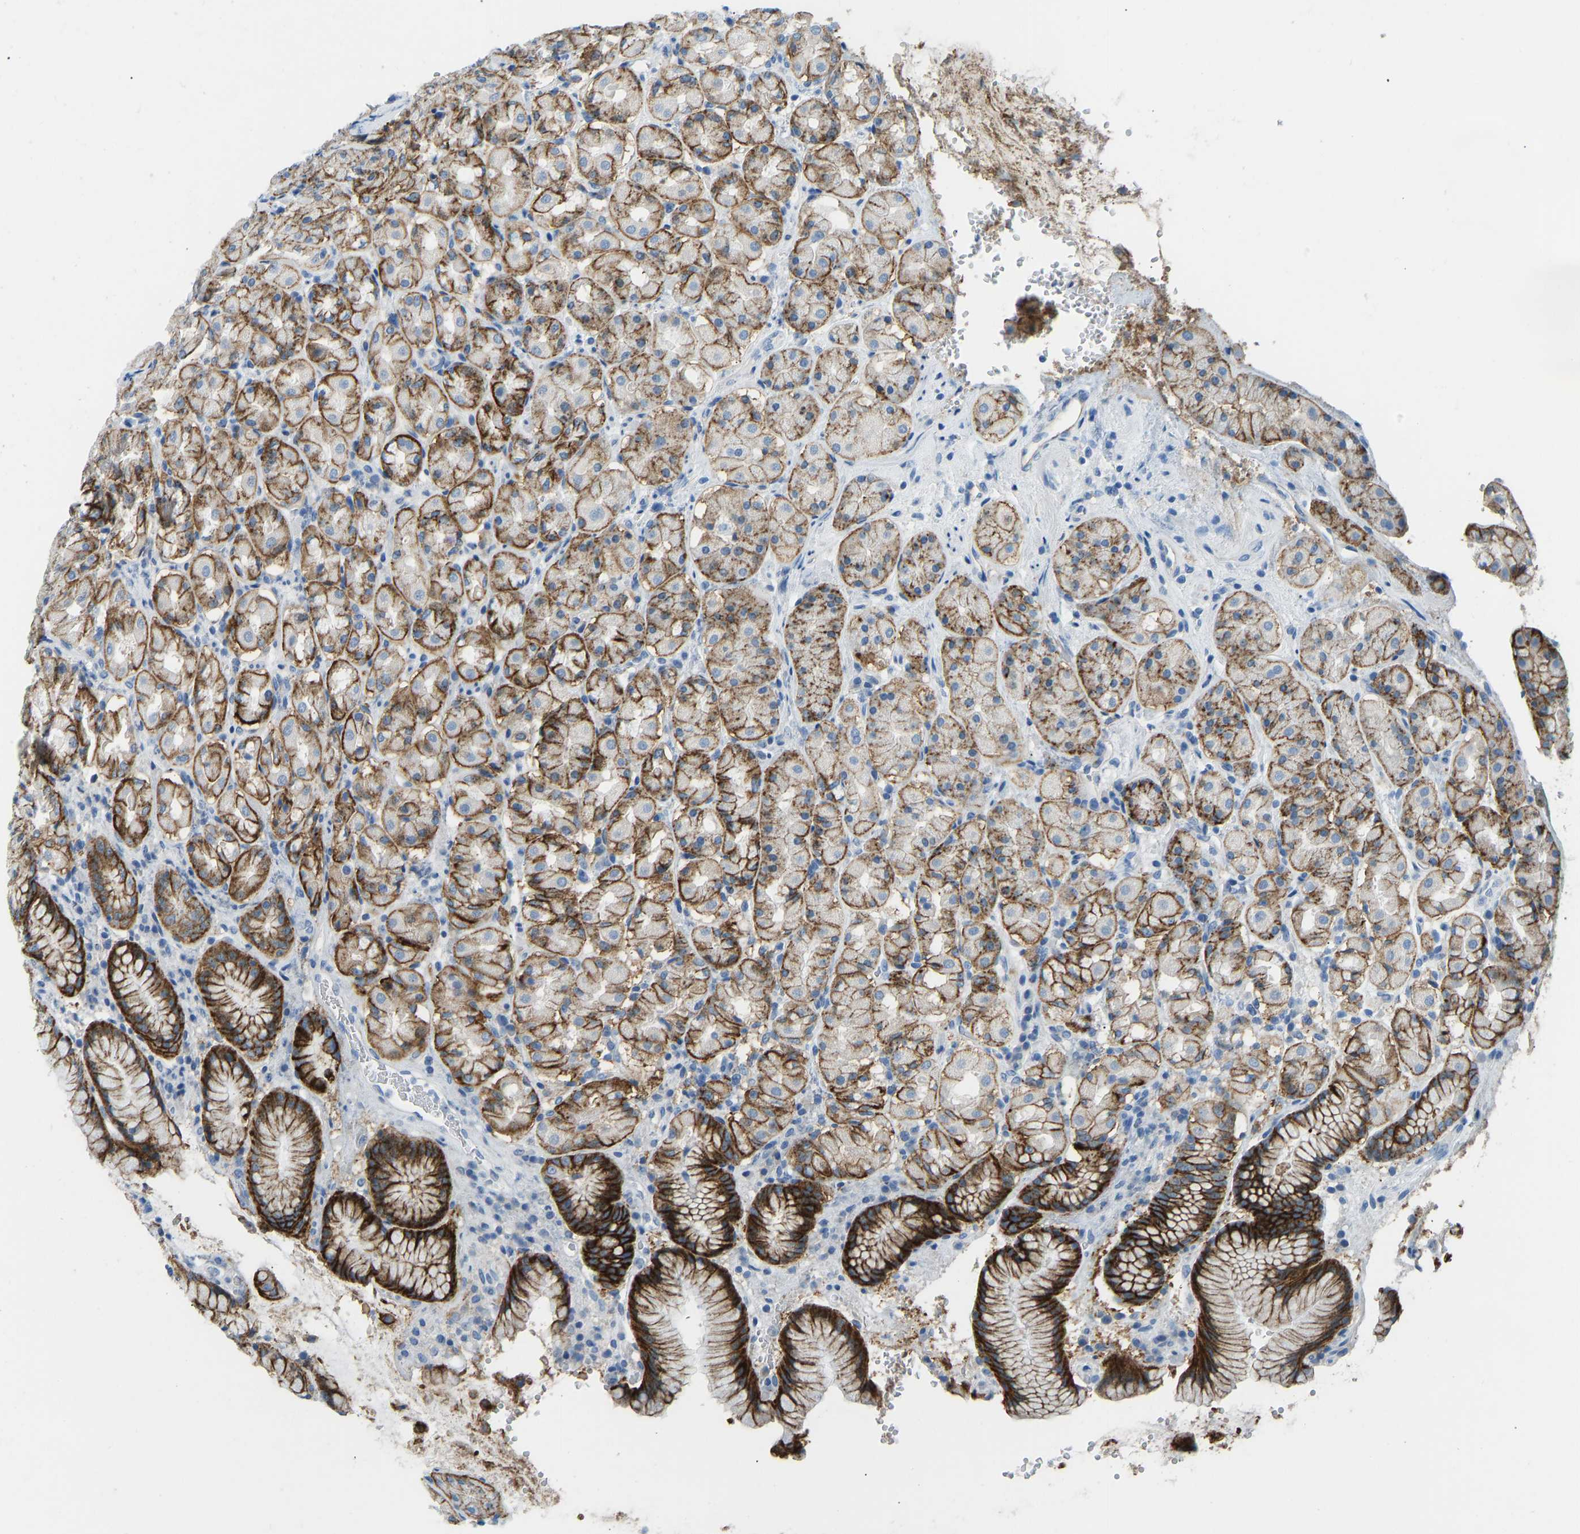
{"staining": {"intensity": "strong", "quantity": ">75%", "location": "cytoplasmic/membranous"}, "tissue": "stomach", "cell_type": "Glandular cells", "image_type": "normal", "snomed": [{"axis": "morphology", "description": "Normal tissue, NOS"}, {"axis": "topography", "description": "Stomach"}, {"axis": "topography", "description": "Stomach, lower"}], "caption": "High-power microscopy captured an immunohistochemistry histopathology image of normal stomach, revealing strong cytoplasmic/membranous staining in about >75% of glandular cells. (Stains: DAB in brown, nuclei in blue, Microscopy: brightfield microscopy at high magnification).", "gene": "ATP1A1", "patient": {"sex": "female", "age": 56}}